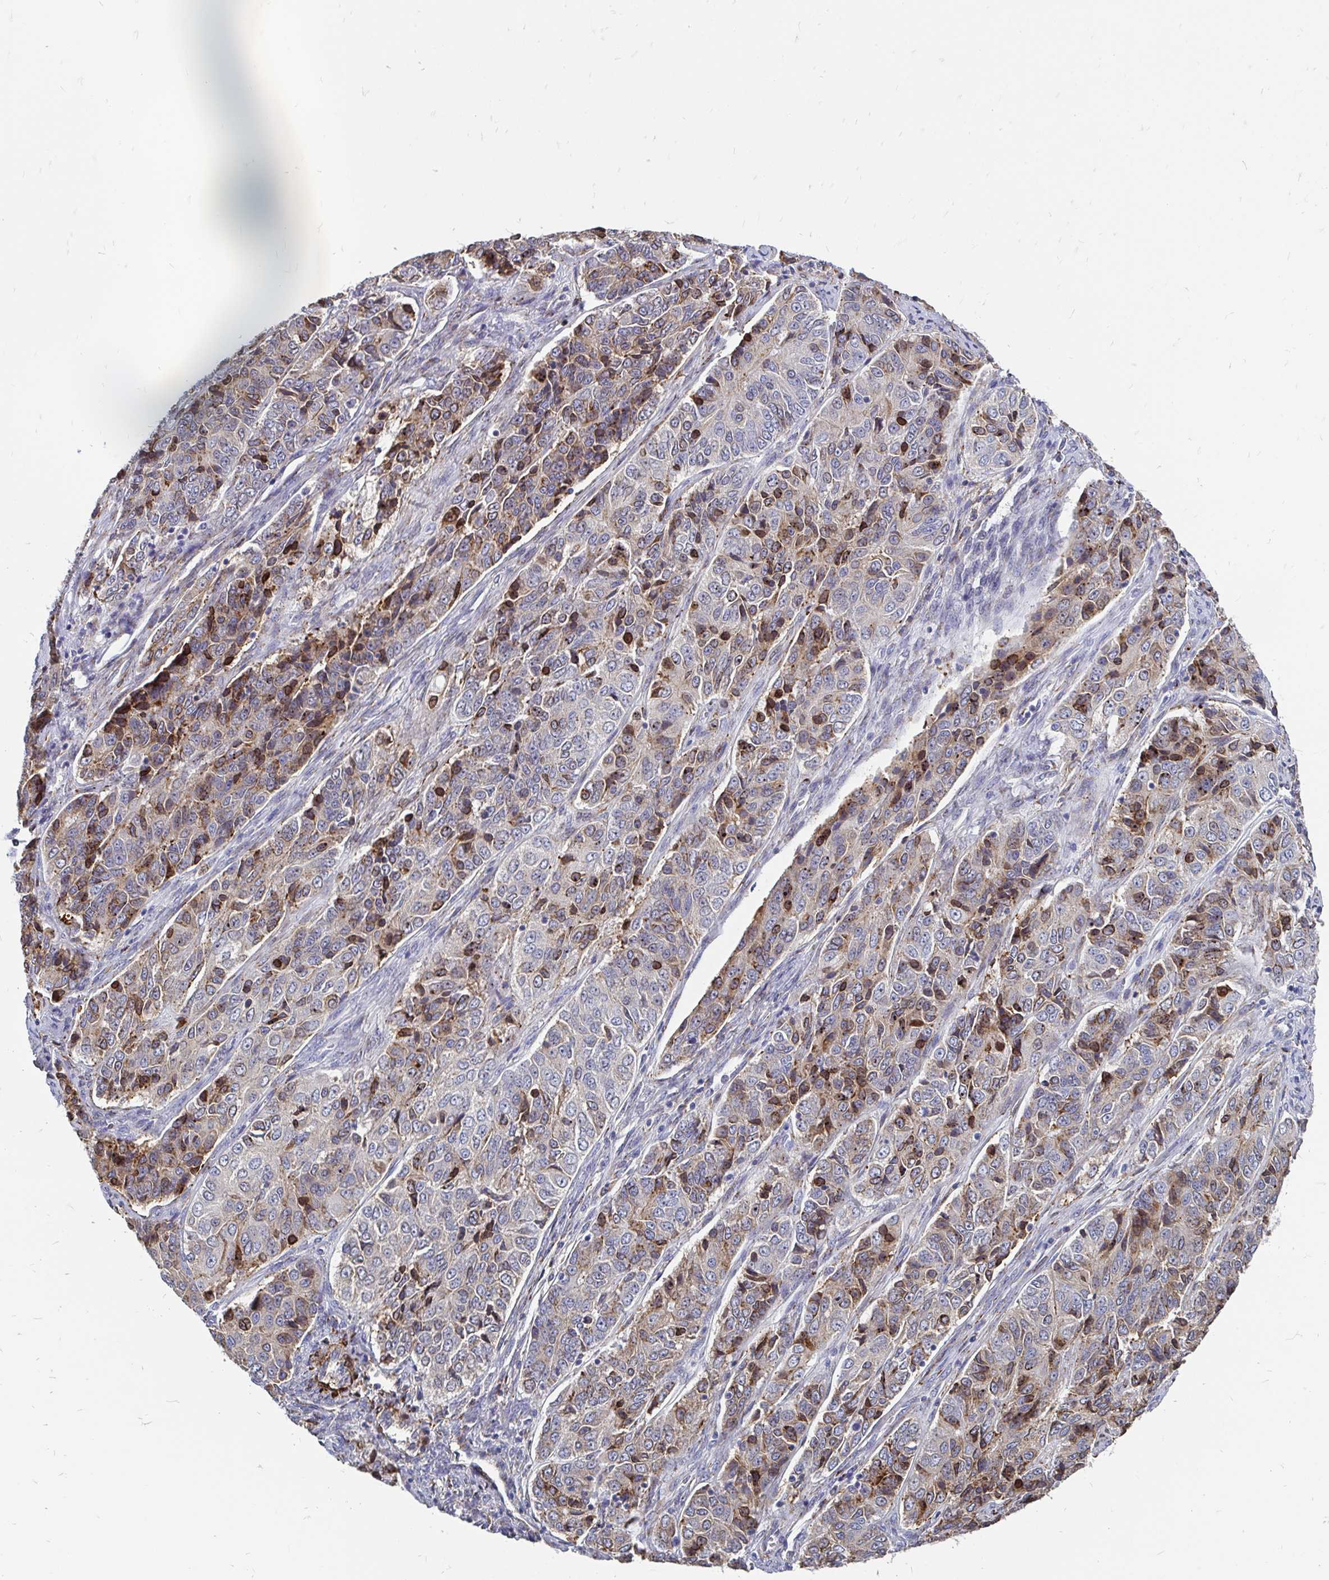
{"staining": {"intensity": "moderate", "quantity": "25%-75%", "location": "cytoplasmic/membranous"}, "tissue": "ovarian cancer", "cell_type": "Tumor cells", "image_type": "cancer", "snomed": [{"axis": "morphology", "description": "Carcinoma, endometroid"}, {"axis": "topography", "description": "Ovary"}], "caption": "IHC histopathology image of neoplastic tissue: human ovarian cancer (endometroid carcinoma) stained using immunohistochemistry (IHC) shows medium levels of moderate protein expression localized specifically in the cytoplasmic/membranous of tumor cells, appearing as a cytoplasmic/membranous brown color.", "gene": "CDKL1", "patient": {"sex": "female", "age": 51}}